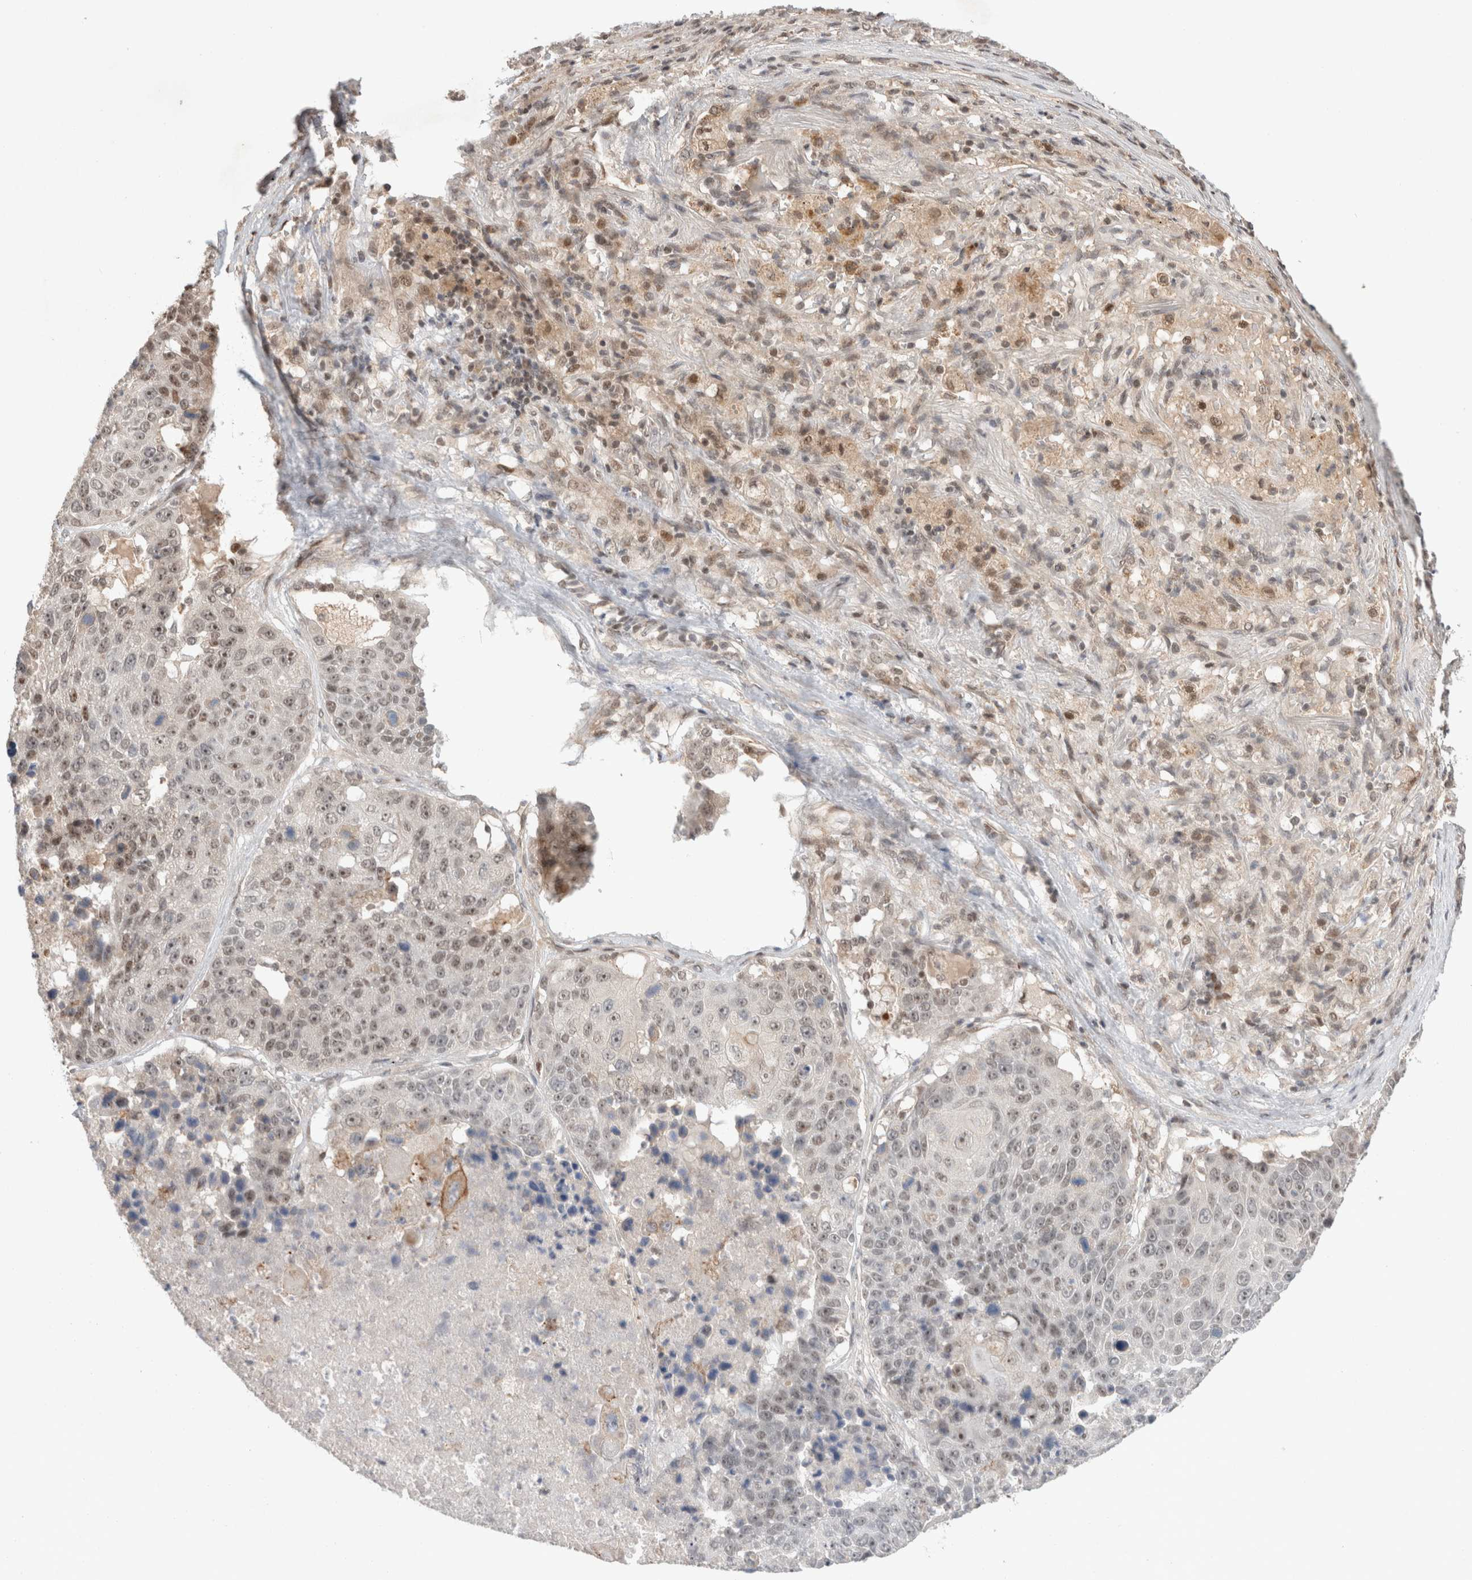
{"staining": {"intensity": "moderate", "quantity": "25%-75%", "location": "cytoplasmic/membranous,nuclear"}, "tissue": "lung cancer", "cell_type": "Tumor cells", "image_type": "cancer", "snomed": [{"axis": "morphology", "description": "Squamous cell carcinoma, NOS"}, {"axis": "topography", "description": "Lung"}], "caption": "Lung squamous cell carcinoma stained with immunohistochemistry exhibits moderate cytoplasmic/membranous and nuclear expression in approximately 25%-75% of tumor cells.", "gene": "SYDE2", "patient": {"sex": "male", "age": 61}}